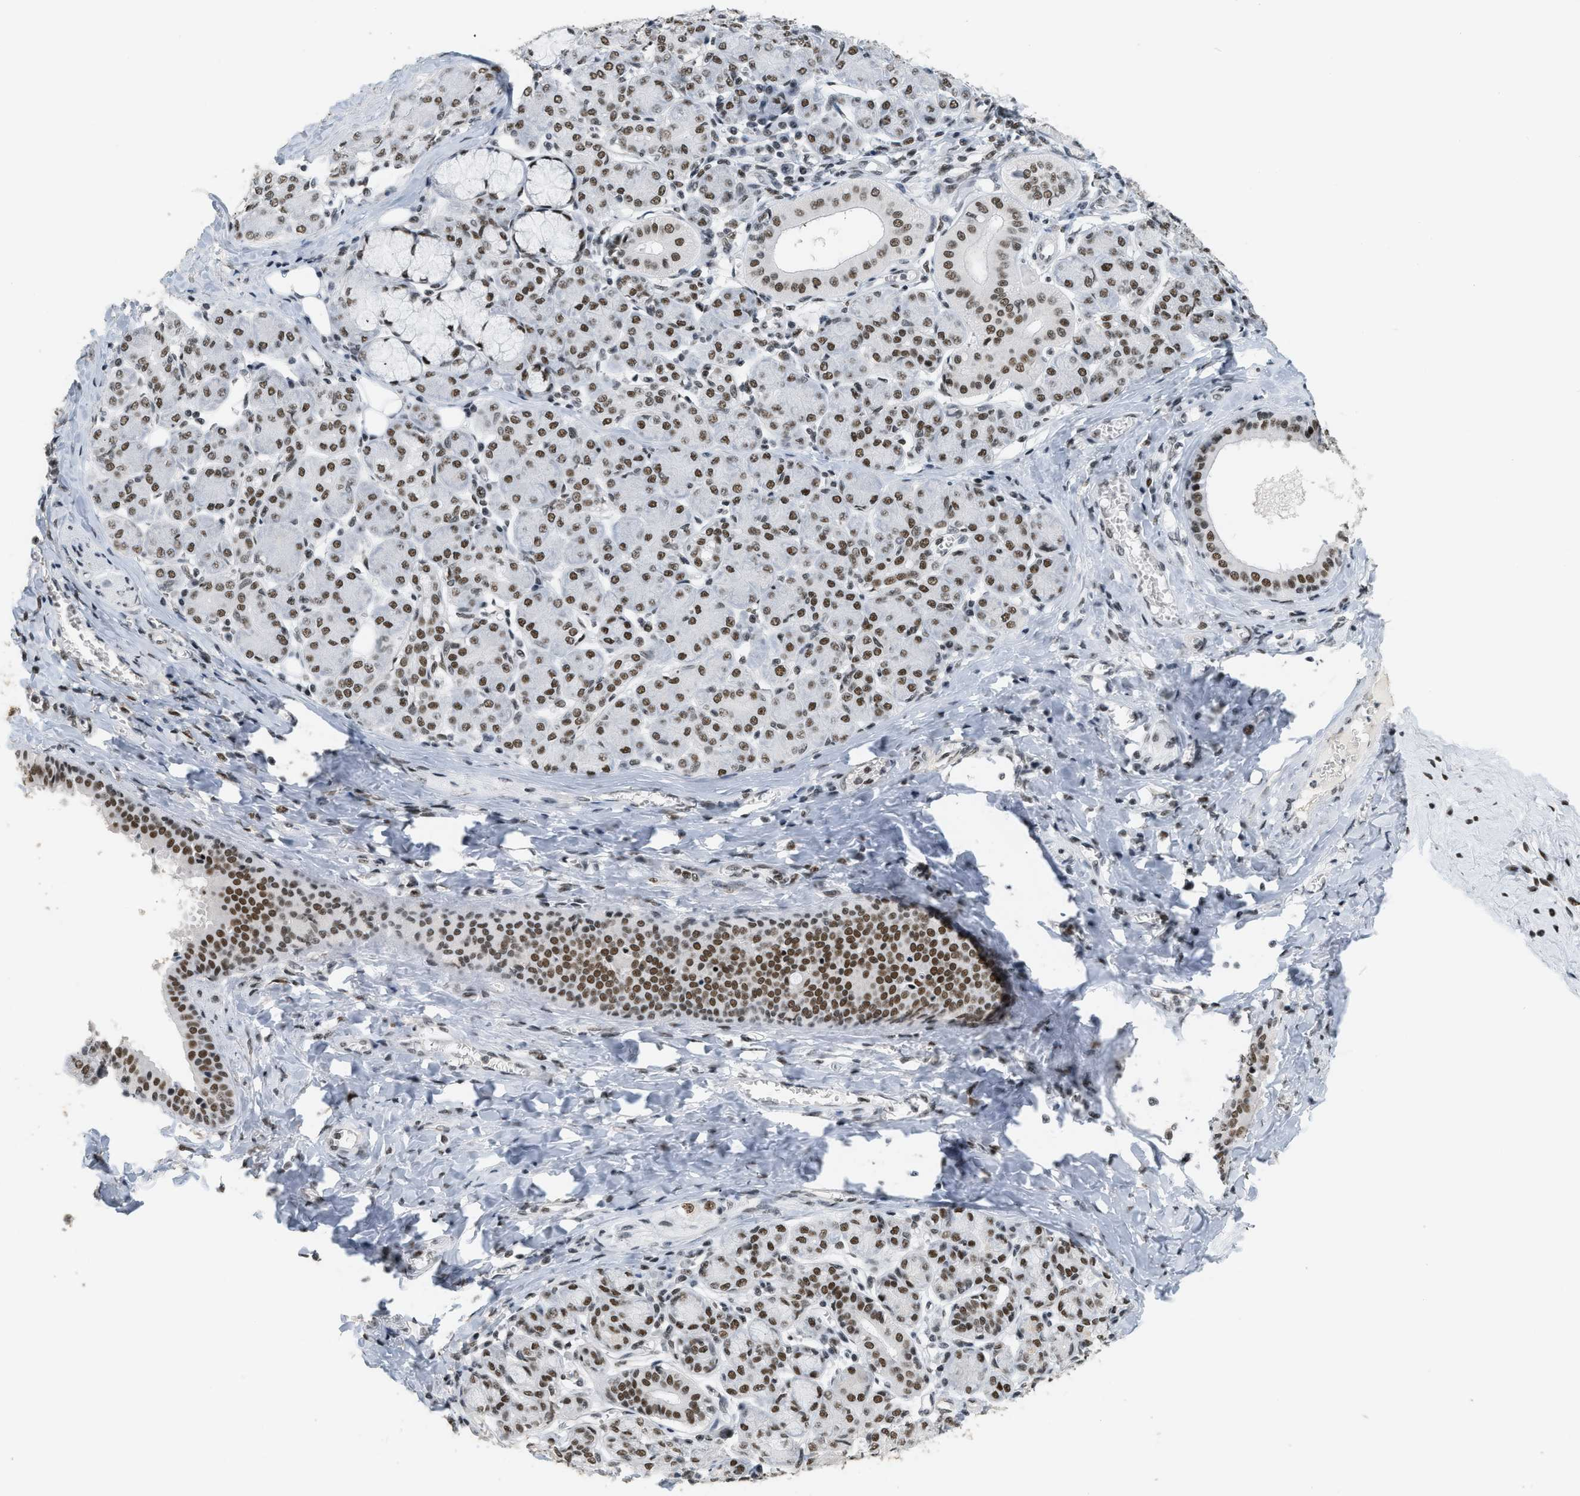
{"staining": {"intensity": "strong", "quantity": ">75%", "location": "nuclear"}, "tissue": "salivary gland", "cell_type": "Glandular cells", "image_type": "normal", "snomed": [{"axis": "morphology", "description": "Normal tissue, NOS"}, {"axis": "morphology", "description": "Inflammation, NOS"}, {"axis": "topography", "description": "Lymph node"}, {"axis": "topography", "description": "Salivary gland"}], "caption": "Protein analysis of normal salivary gland exhibits strong nuclear expression in about >75% of glandular cells. Immunohistochemistry (ihc) stains the protein in brown and the nuclei are stained blue.", "gene": "SMARCB1", "patient": {"sex": "male", "age": 3}}